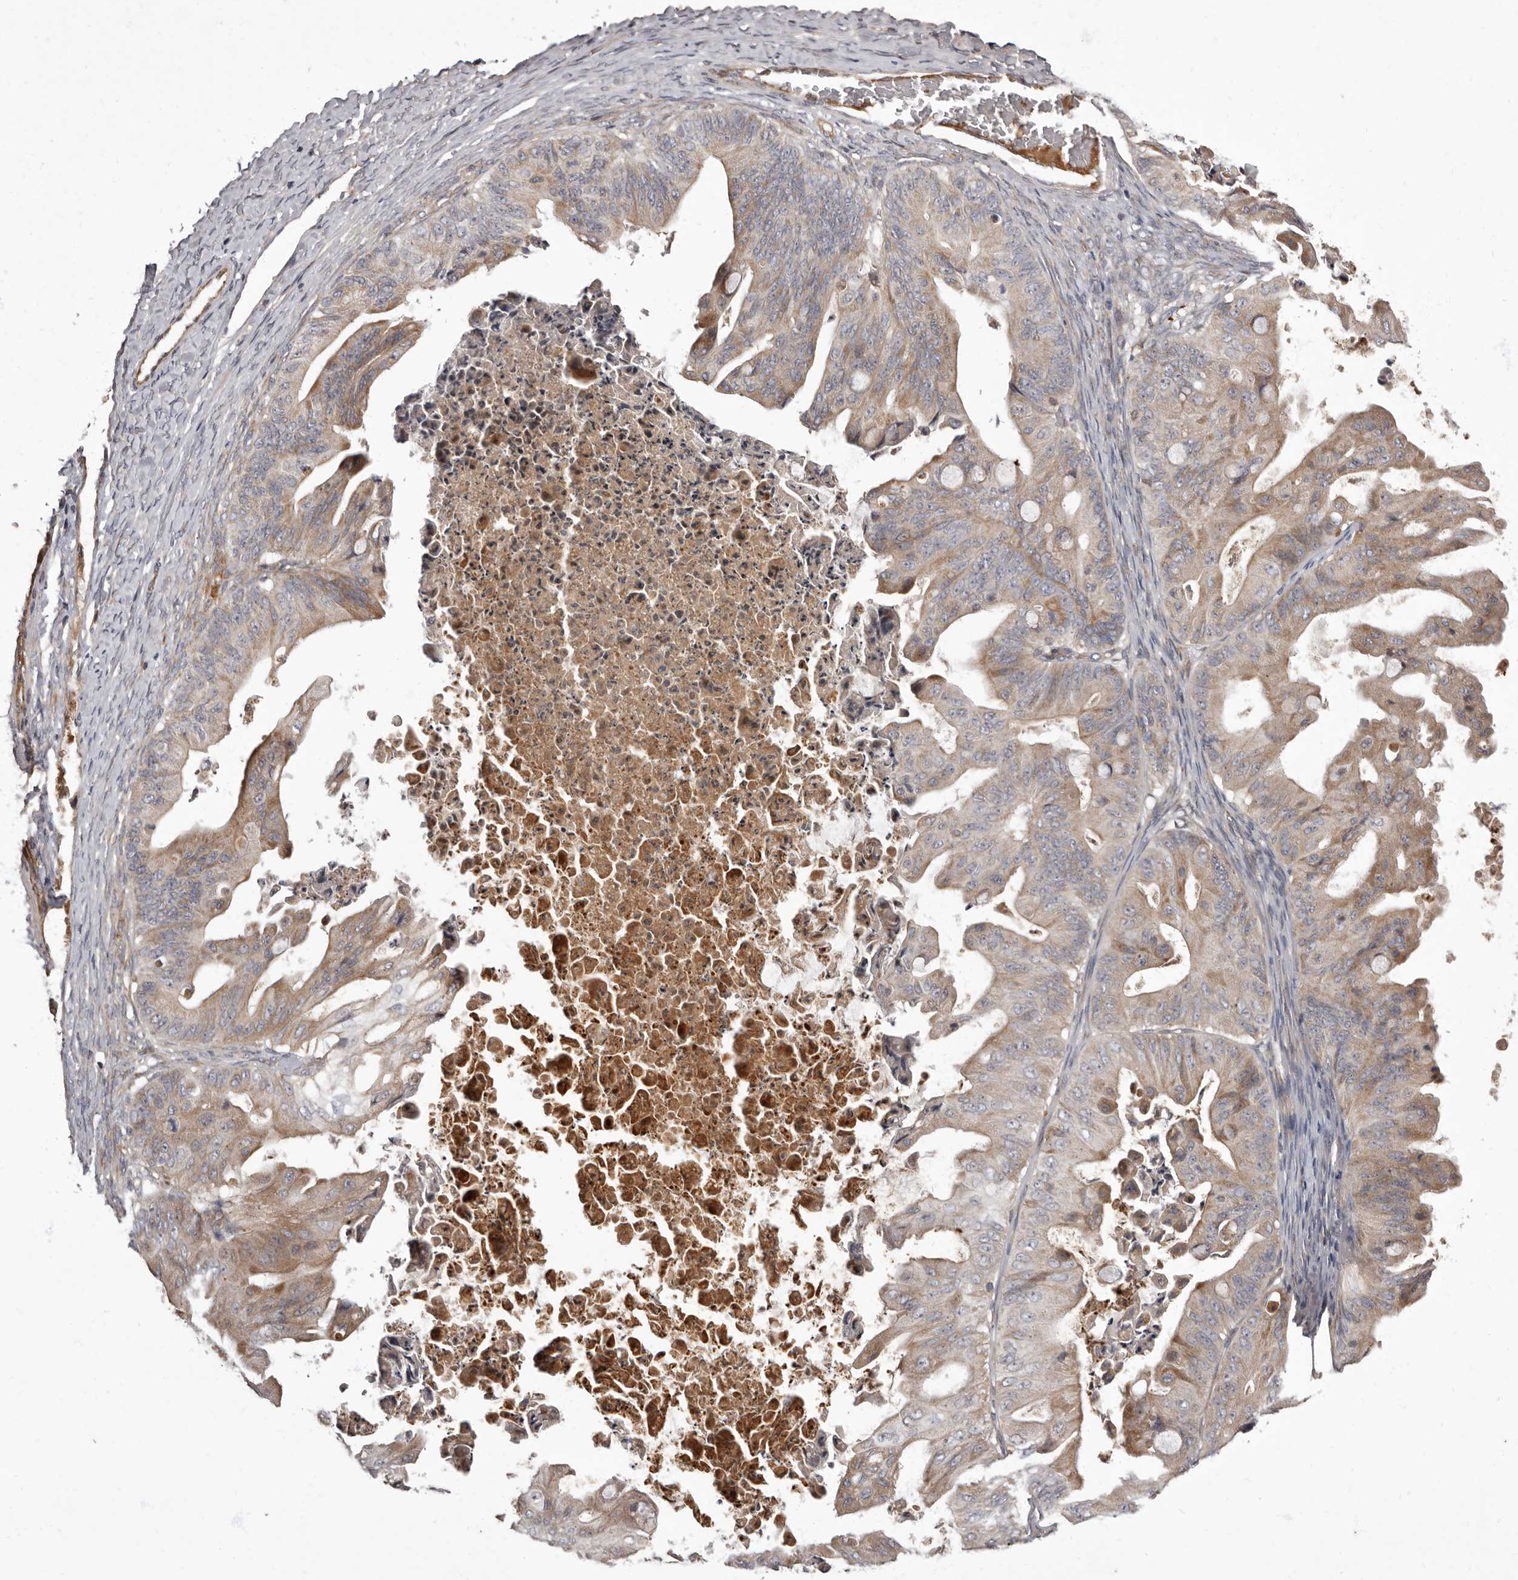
{"staining": {"intensity": "moderate", "quantity": ">75%", "location": "cytoplasmic/membranous"}, "tissue": "ovarian cancer", "cell_type": "Tumor cells", "image_type": "cancer", "snomed": [{"axis": "morphology", "description": "Cystadenocarcinoma, mucinous, NOS"}, {"axis": "topography", "description": "Ovary"}], "caption": "A histopathology image of mucinous cystadenocarcinoma (ovarian) stained for a protein demonstrates moderate cytoplasmic/membranous brown staining in tumor cells. (Brightfield microscopy of DAB IHC at high magnification).", "gene": "ADCY2", "patient": {"sex": "female", "age": 37}}